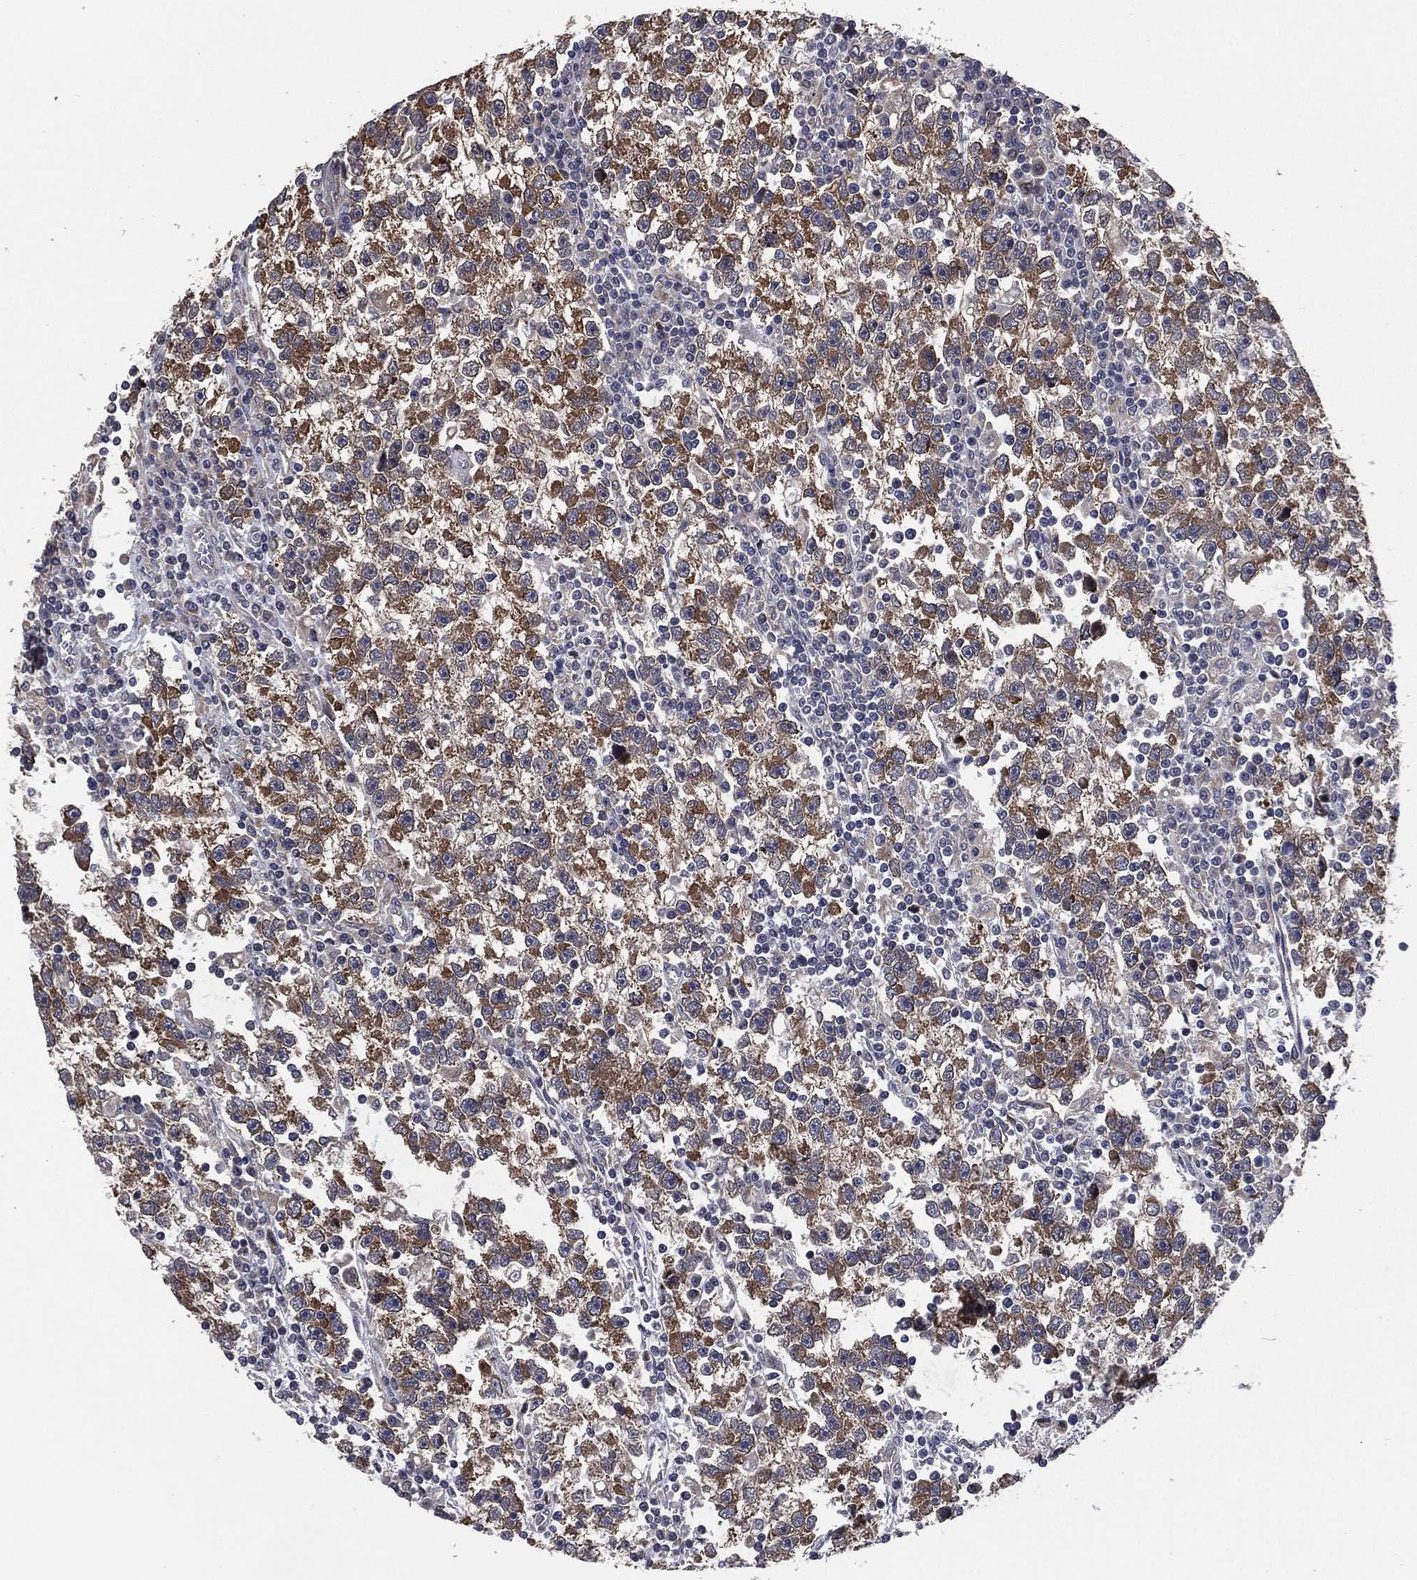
{"staining": {"intensity": "moderate", "quantity": "25%-75%", "location": "cytoplasmic/membranous"}, "tissue": "testis cancer", "cell_type": "Tumor cells", "image_type": "cancer", "snomed": [{"axis": "morphology", "description": "Seminoma, NOS"}, {"axis": "topography", "description": "Testis"}], "caption": "A brown stain labels moderate cytoplasmic/membranous staining of a protein in human testis cancer (seminoma) tumor cells. Nuclei are stained in blue.", "gene": "SELENOO", "patient": {"sex": "male", "age": 47}}